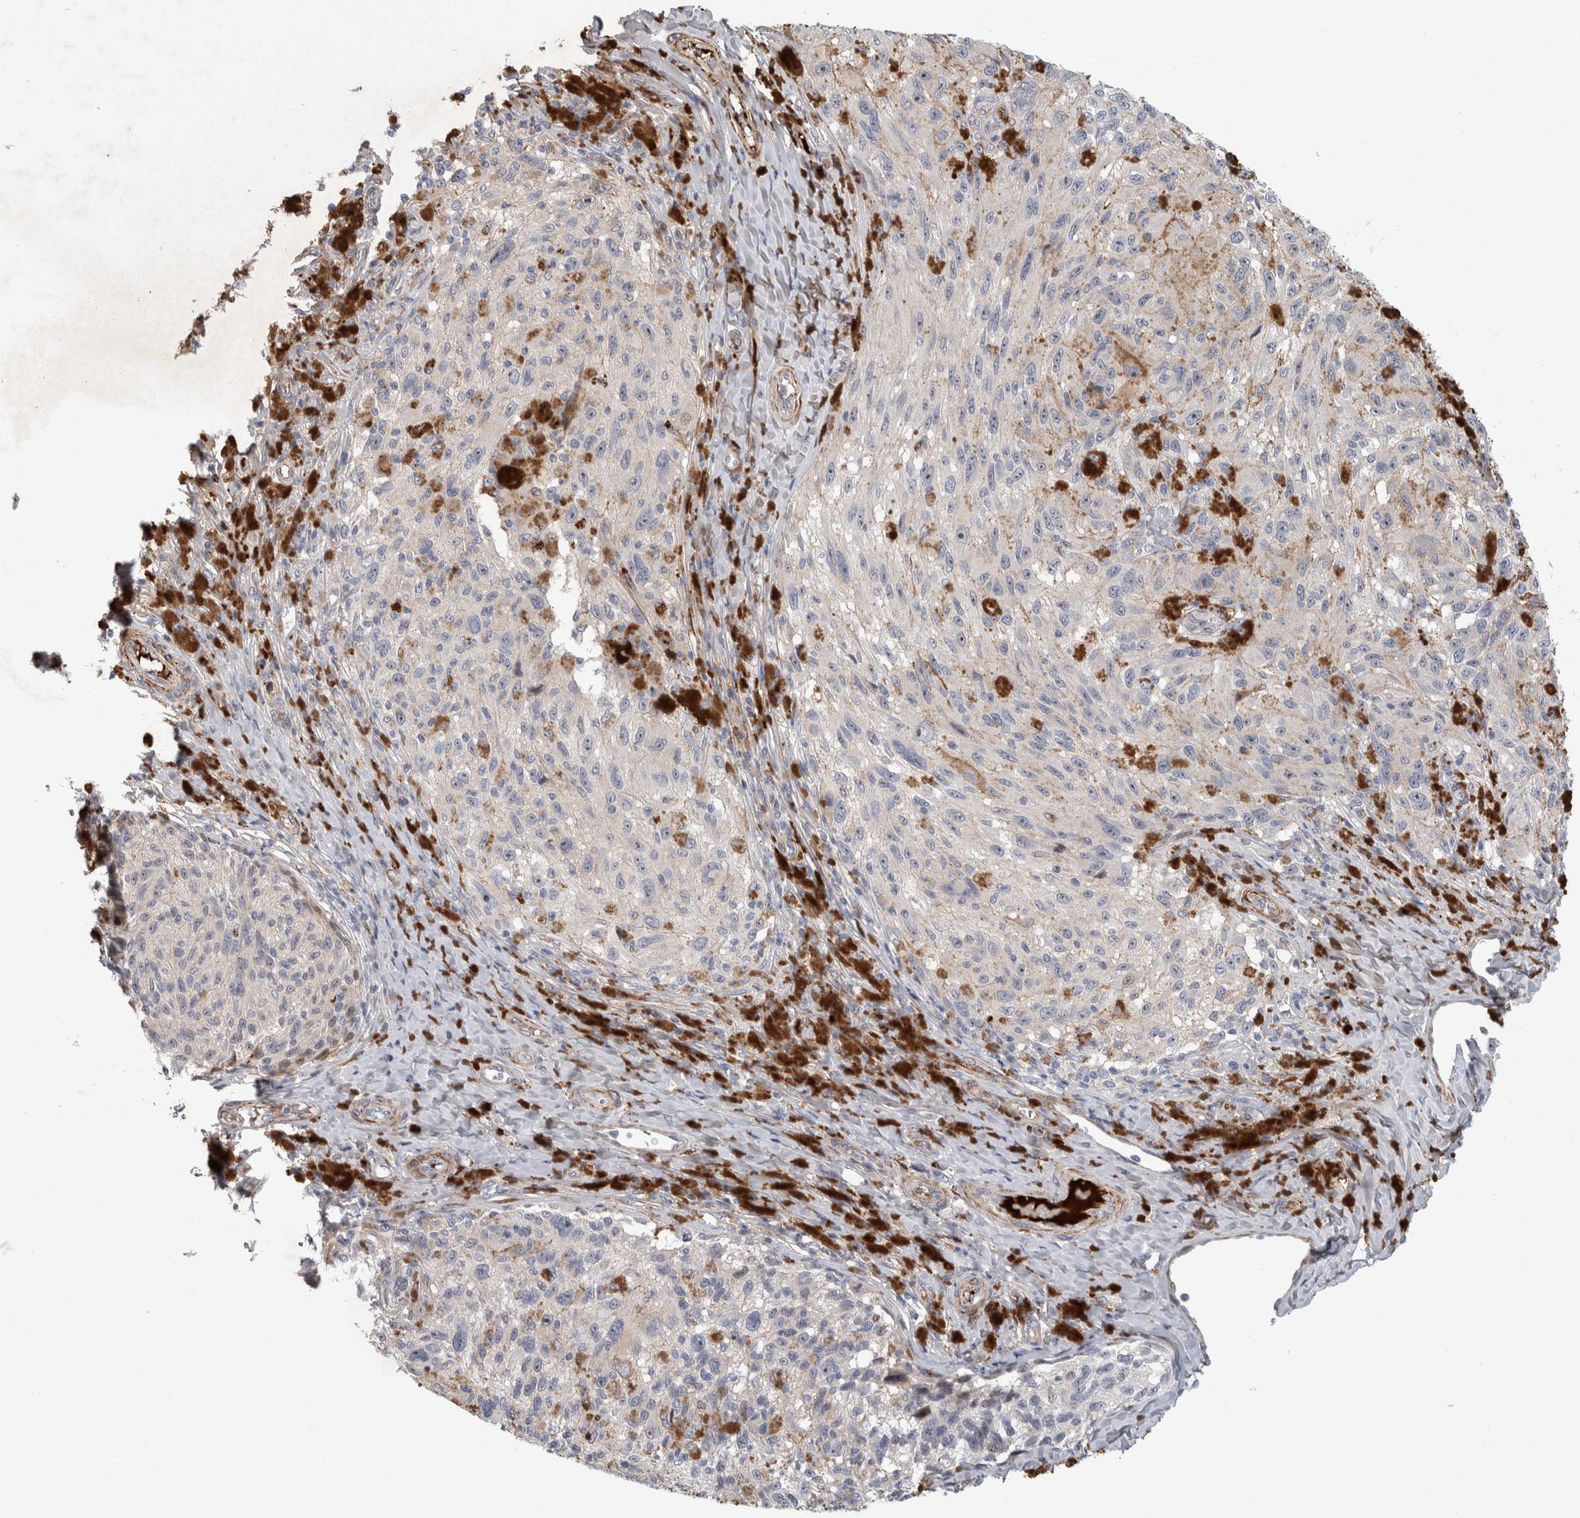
{"staining": {"intensity": "negative", "quantity": "none", "location": "none"}, "tissue": "melanoma", "cell_type": "Tumor cells", "image_type": "cancer", "snomed": [{"axis": "morphology", "description": "Malignant melanoma, NOS"}, {"axis": "topography", "description": "Skin"}], "caption": "This is a photomicrograph of IHC staining of malignant melanoma, which shows no positivity in tumor cells.", "gene": "PSMG3", "patient": {"sex": "female", "age": 73}}